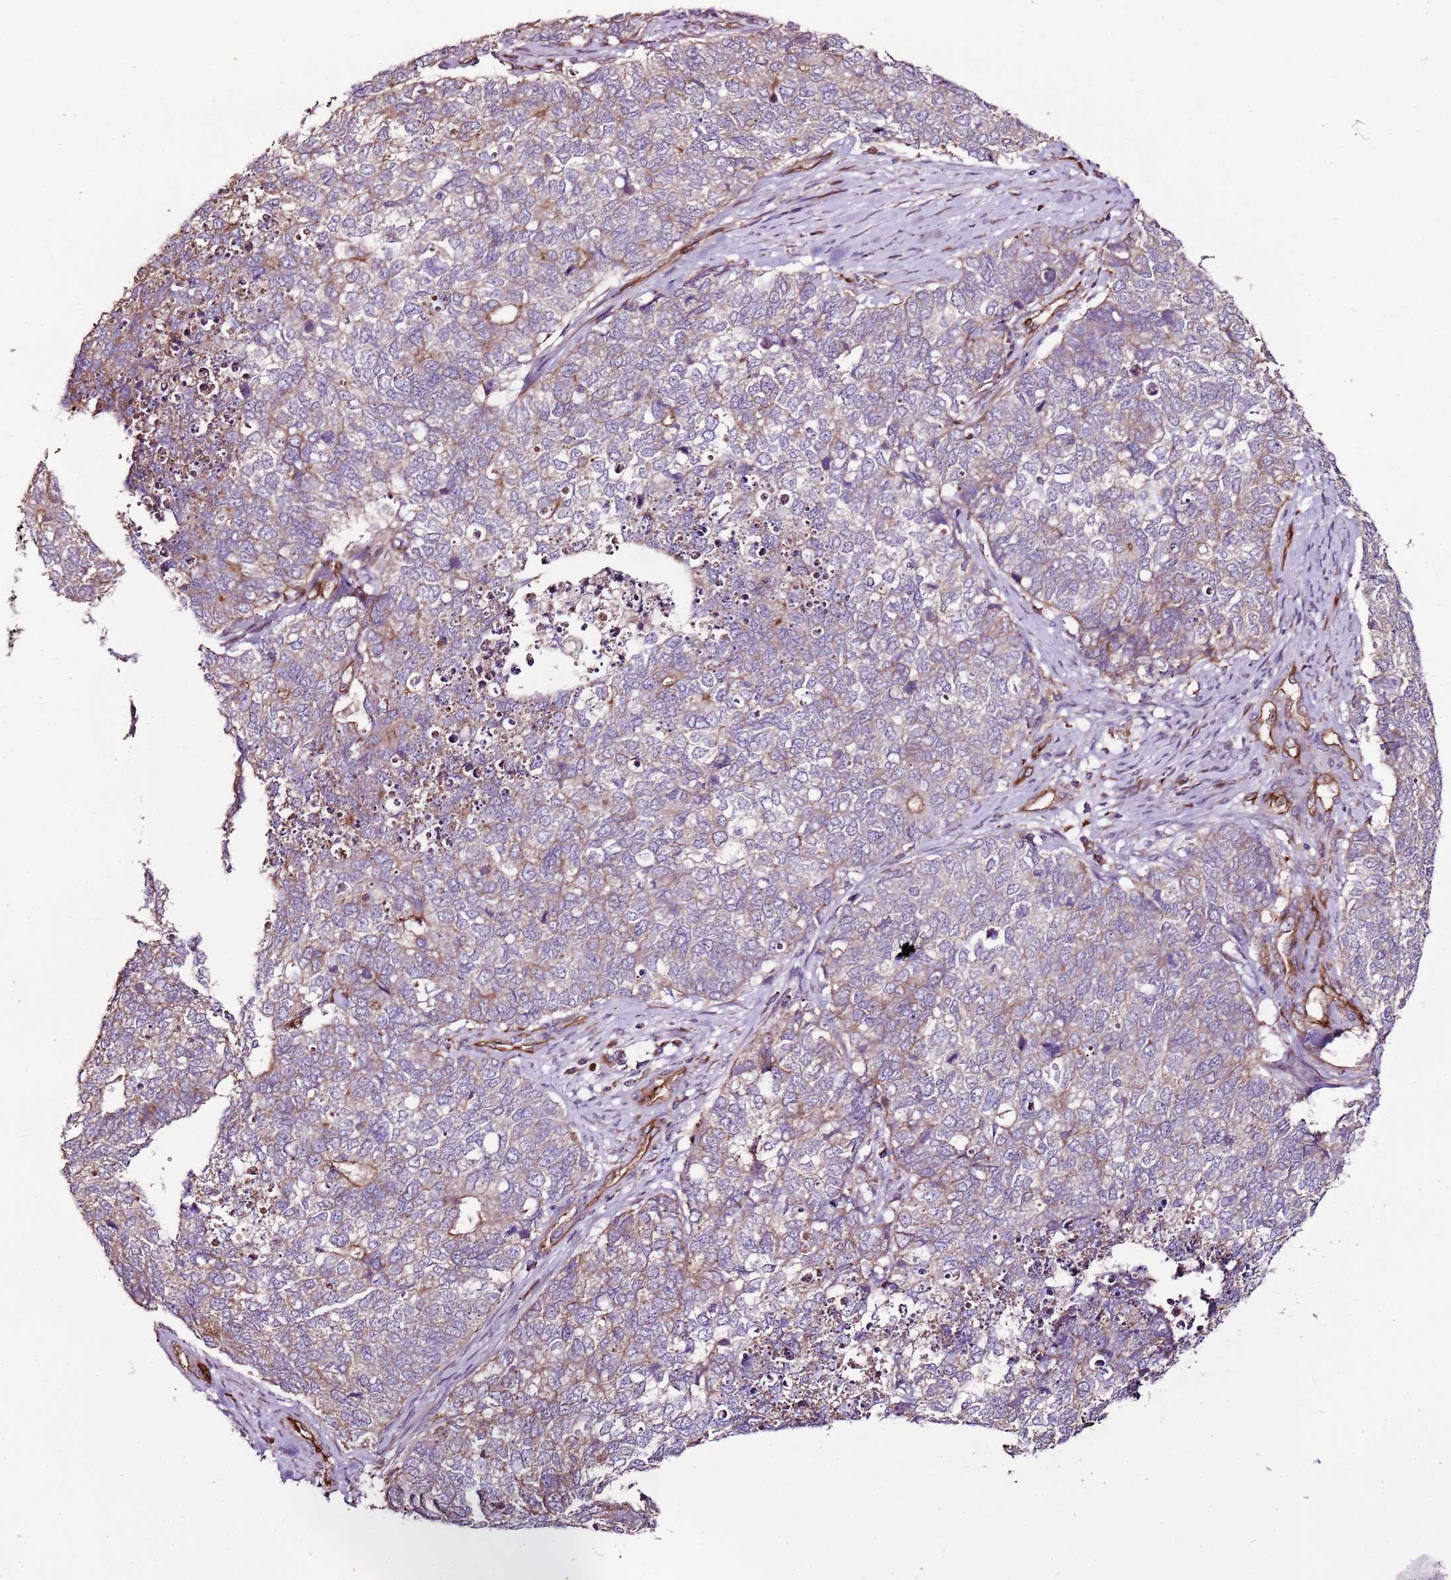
{"staining": {"intensity": "weak", "quantity": "<25%", "location": "cytoplasmic/membranous"}, "tissue": "cervical cancer", "cell_type": "Tumor cells", "image_type": "cancer", "snomed": [{"axis": "morphology", "description": "Squamous cell carcinoma, NOS"}, {"axis": "topography", "description": "Cervix"}], "caption": "A photomicrograph of human cervical cancer is negative for staining in tumor cells.", "gene": "ZNF827", "patient": {"sex": "female", "age": 63}}